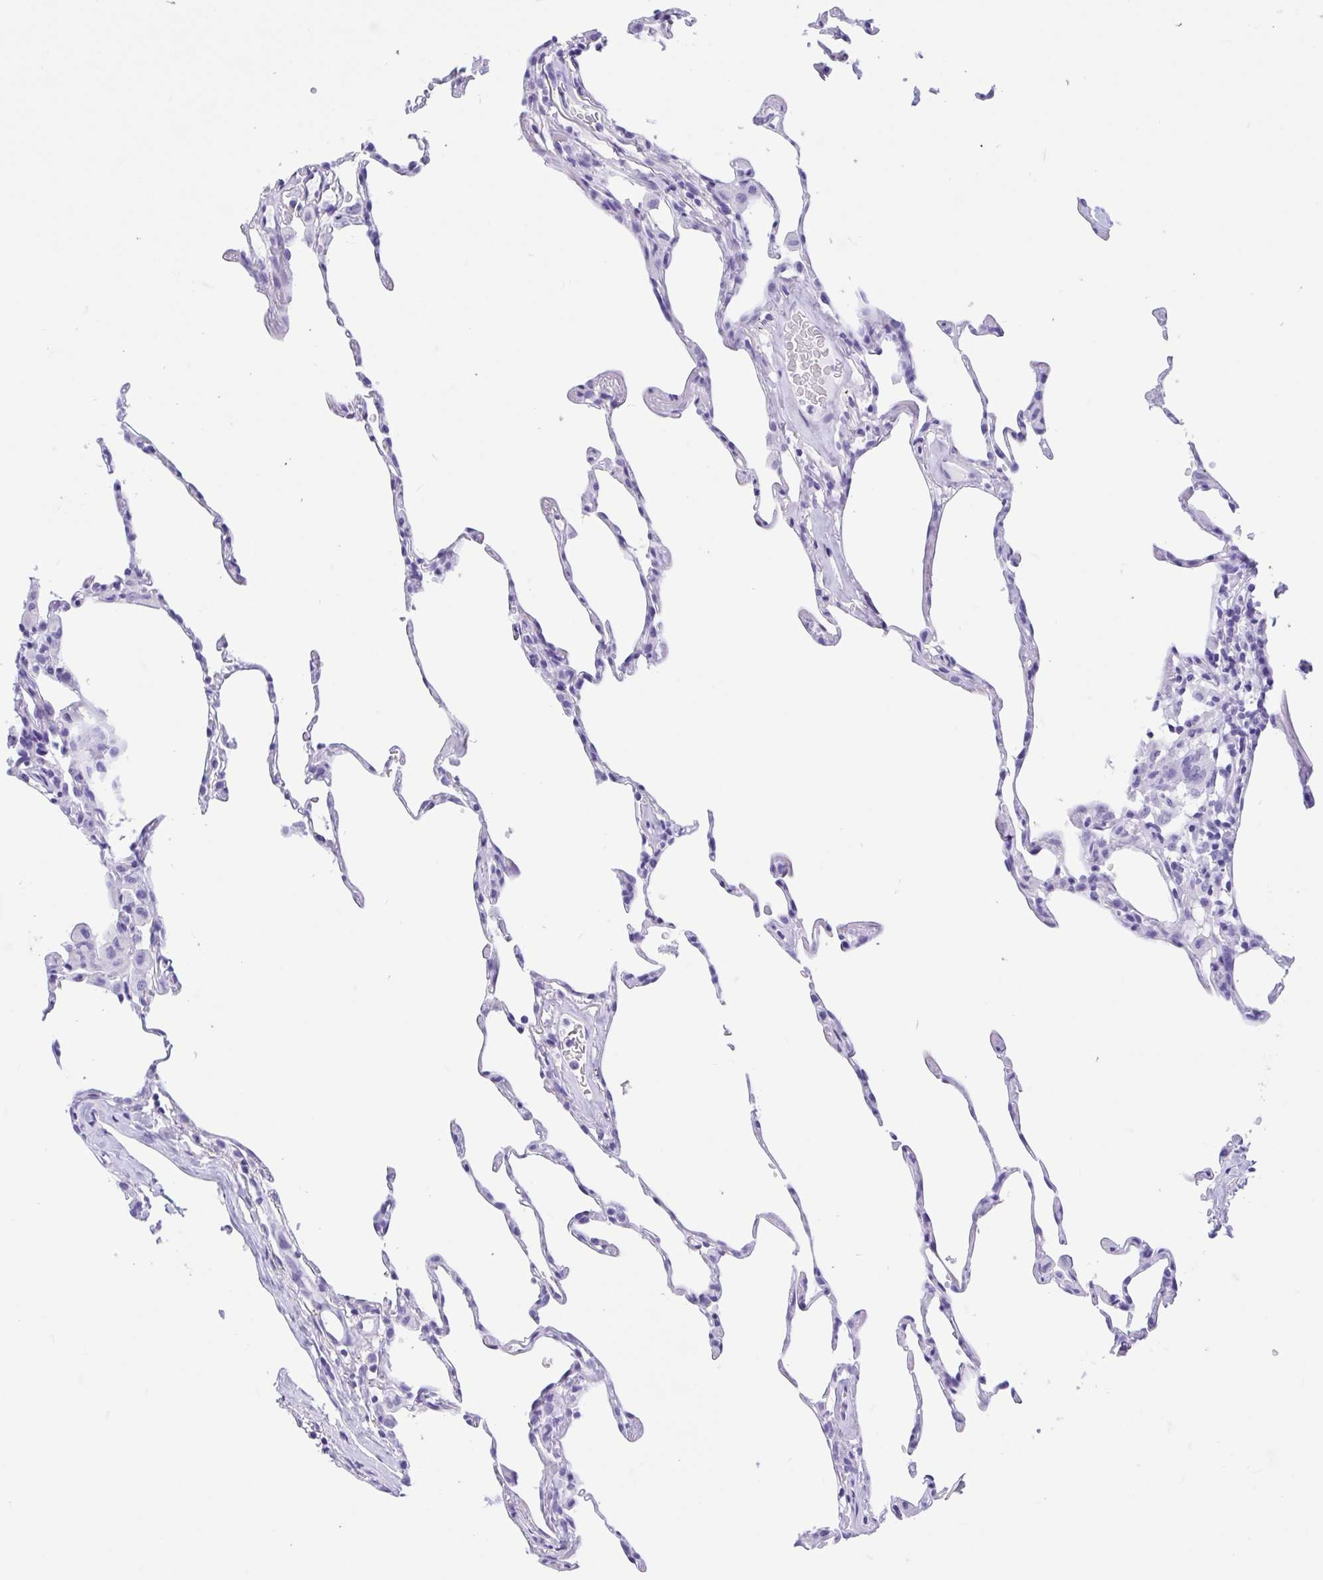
{"staining": {"intensity": "negative", "quantity": "none", "location": "none"}, "tissue": "lung", "cell_type": "Alveolar cells", "image_type": "normal", "snomed": [{"axis": "morphology", "description": "Normal tissue, NOS"}, {"axis": "topography", "description": "Lung"}], "caption": "The IHC photomicrograph has no significant staining in alveolar cells of lung.", "gene": "IAPP", "patient": {"sex": "female", "age": 57}}